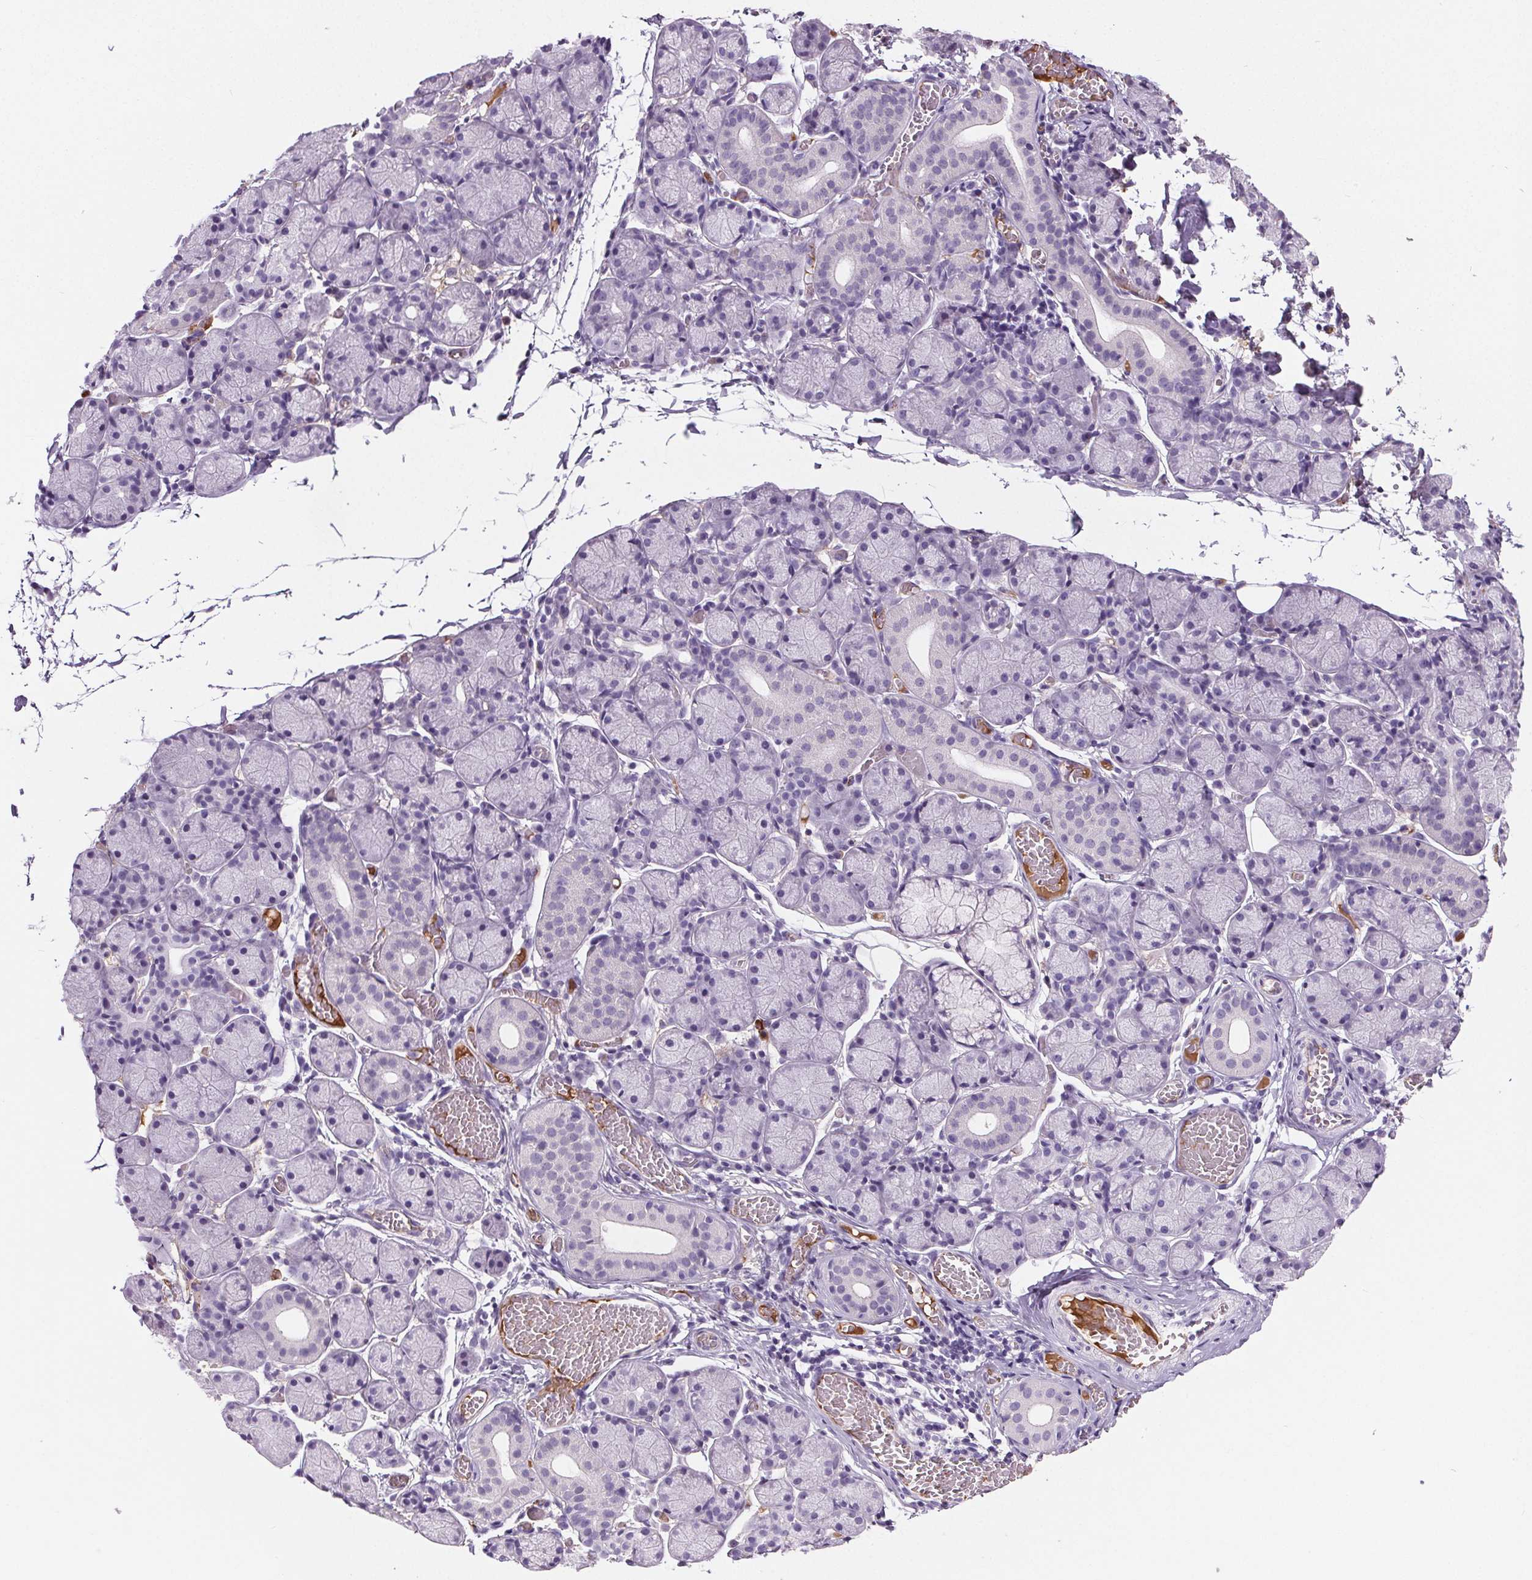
{"staining": {"intensity": "negative", "quantity": "none", "location": "none"}, "tissue": "salivary gland", "cell_type": "Glandular cells", "image_type": "normal", "snomed": [{"axis": "morphology", "description": "Normal tissue, NOS"}, {"axis": "topography", "description": "Salivary gland"}], "caption": "A photomicrograph of human salivary gland is negative for staining in glandular cells. (DAB (3,3'-diaminobenzidine) IHC with hematoxylin counter stain).", "gene": "CD5L", "patient": {"sex": "female", "age": 24}}